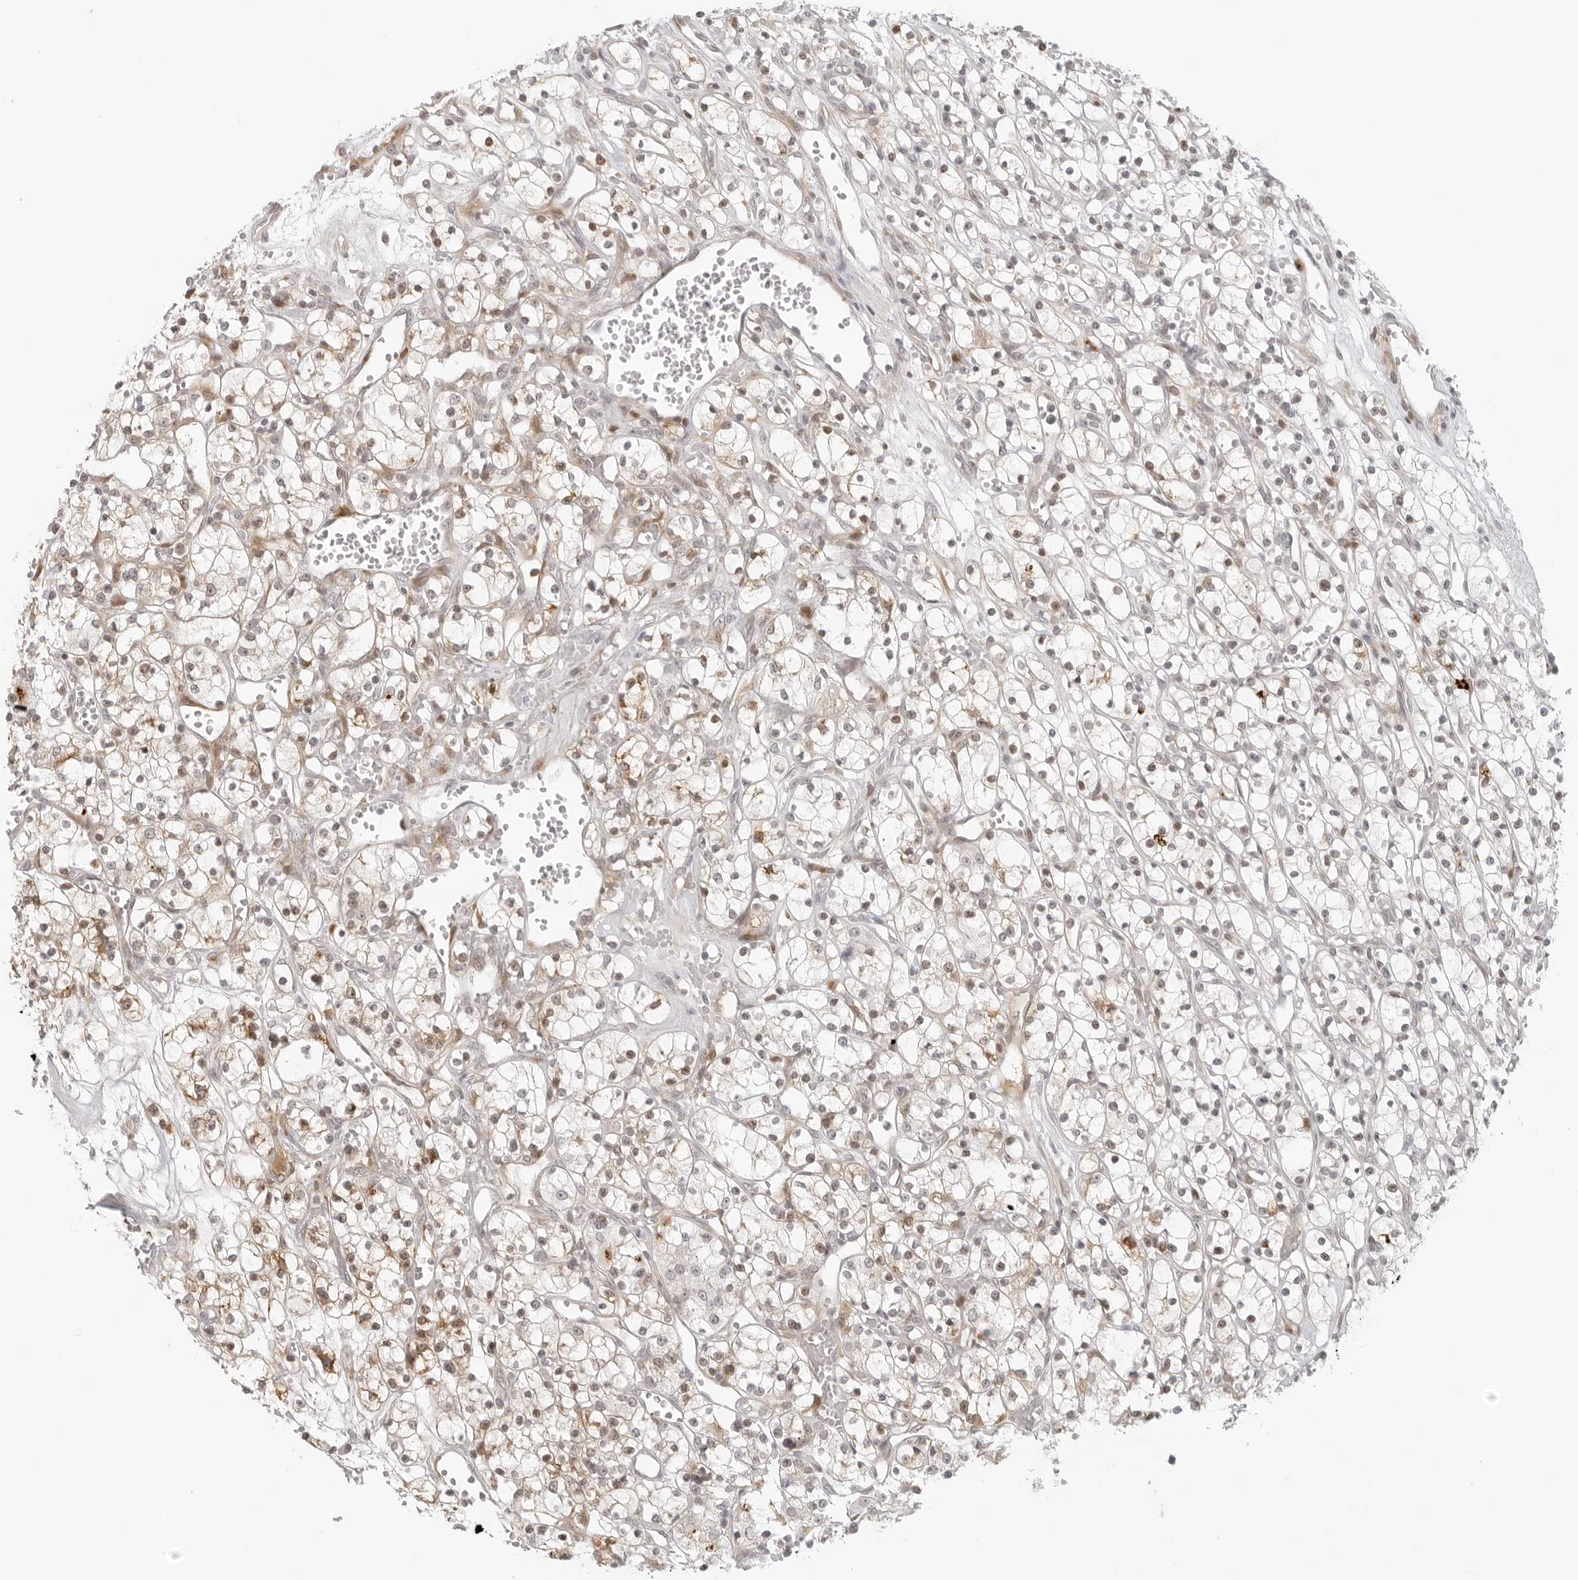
{"staining": {"intensity": "moderate", "quantity": "<25%", "location": "nuclear"}, "tissue": "renal cancer", "cell_type": "Tumor cells", "image_type": "cancer", "snomed": [{"axis": "morphology", "description": "Adenocarcinoma, NOS"}, {"axis": "topography", "description": "Kidney"}], "caption": "An image showing moderate nuclear staining in approximately <25% of tumor cells in adenocarcinoma (renal), as visualized by brown immunohistochemical staining.", "gene": "ZNF678", "patient": {"sex": "female", "age": 59}}